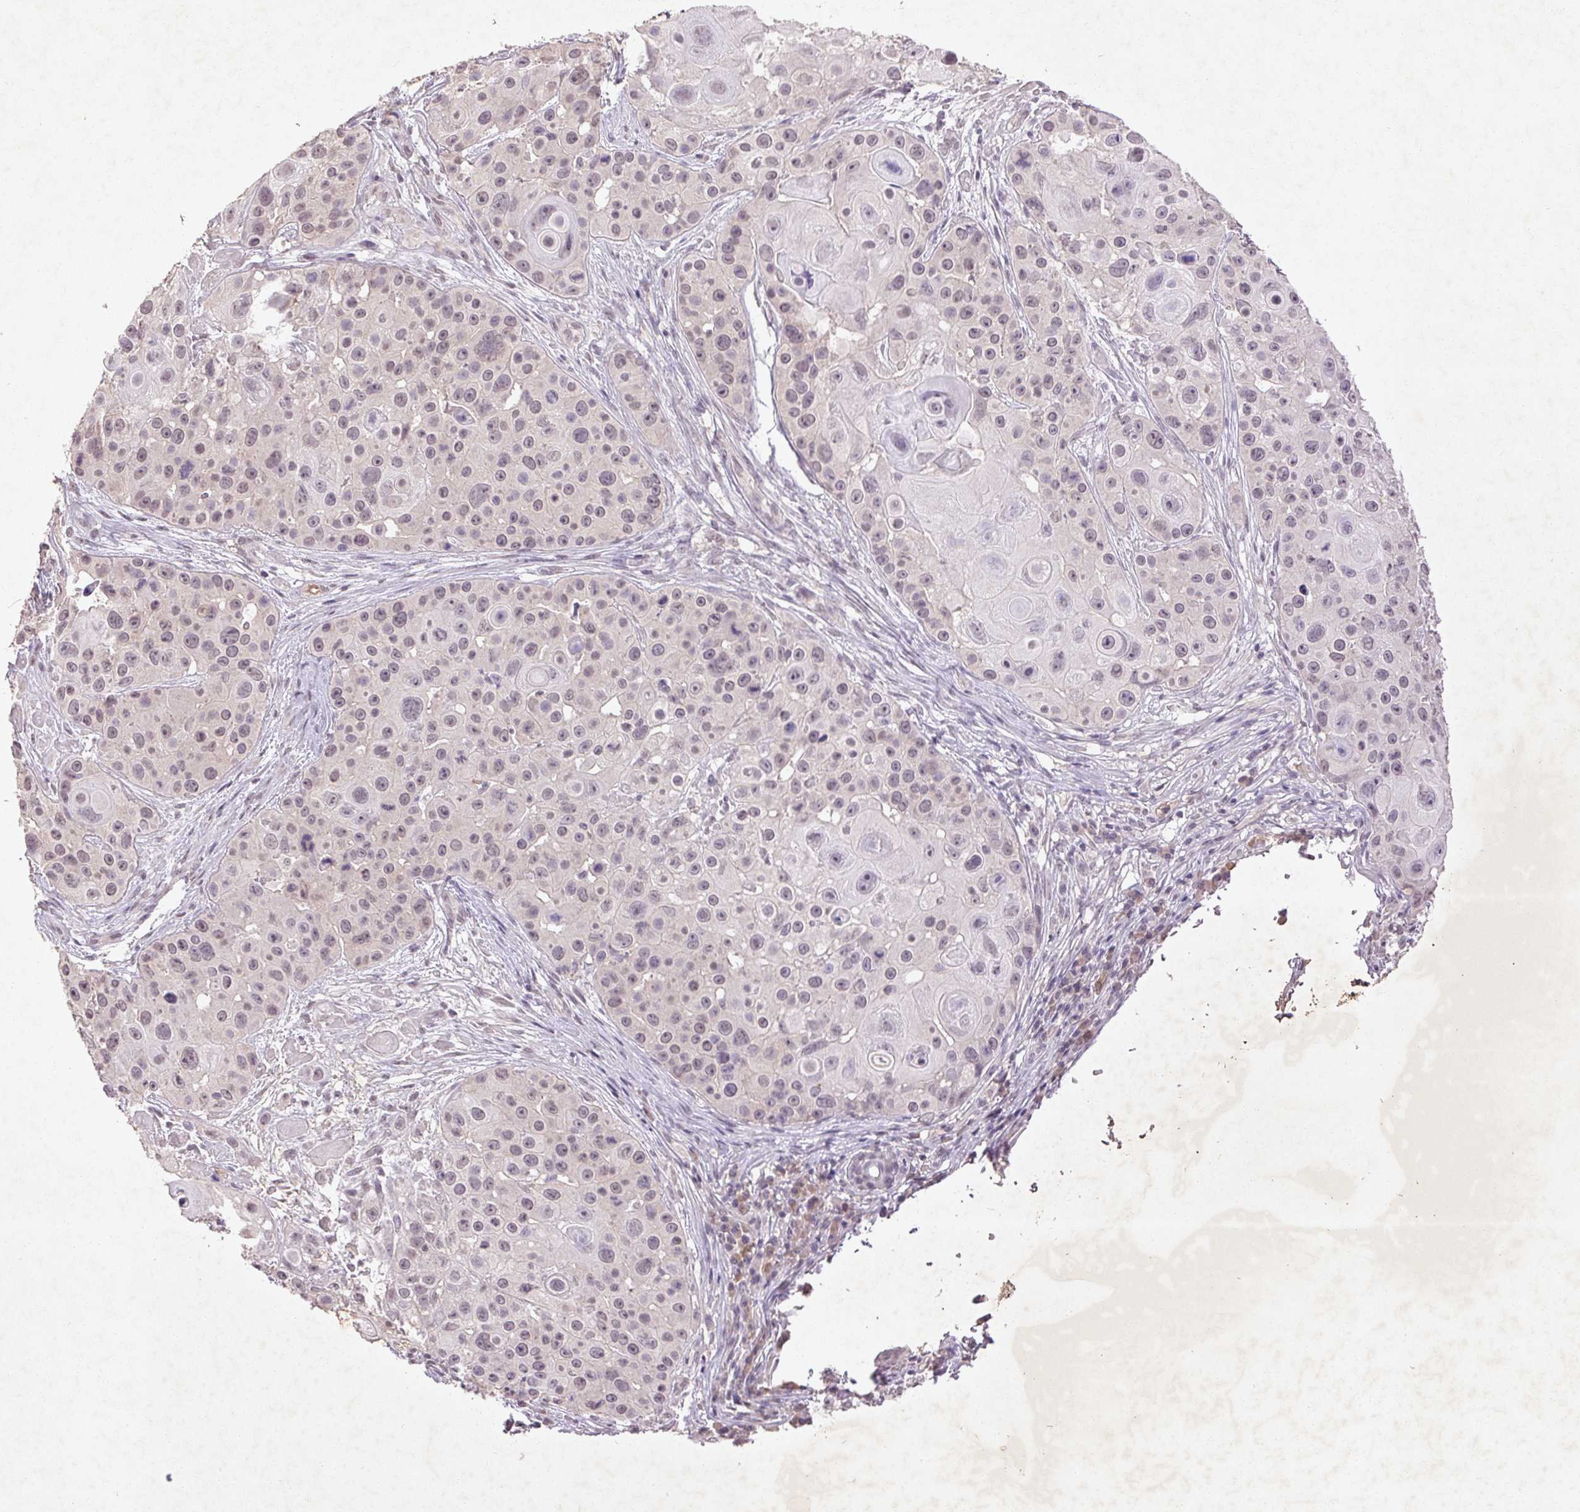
{"staining": {"intensity": "negative", "quantity": "none", "location": "none"}, "tissue": "skin cancer", "cell_type": "Tumor cells", "image_type": "cancer", "snomed": [{"axis": "morphology", "description": "Squamous cell carcinoma, NOS"}, {"axis": "topography", "description": "Skin"}], "caption": "Immunohistochemical staining of skin cancer (squamous cell carcinoma) demonstrates no significant staining in tumor cells.", "gene": "FAM168B", "patient": {"sex": "male", "age": 92}}